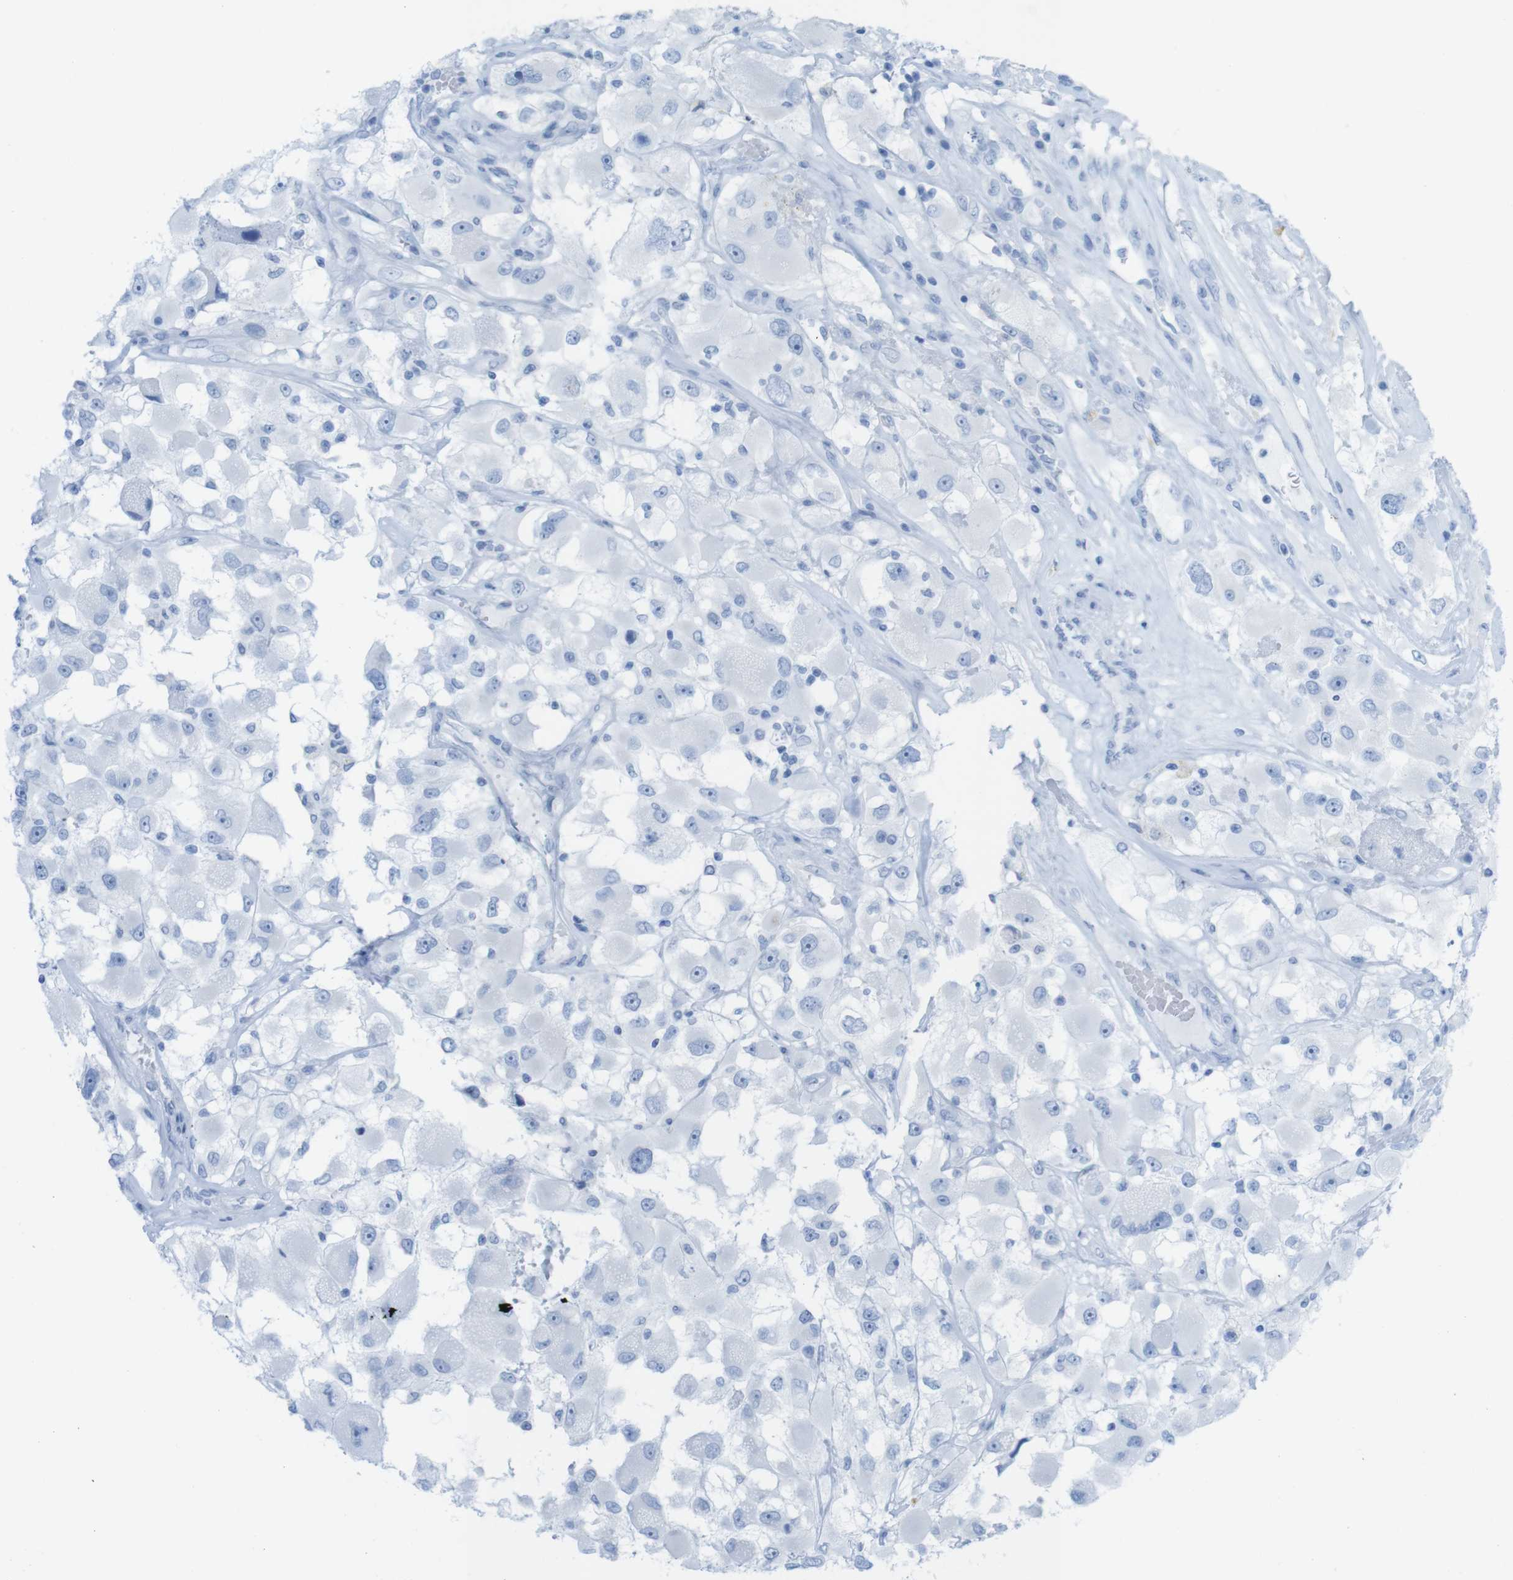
{"staining": {"intensity": "negative", "quantity": "none", "location": "none"}, "tissue": "renal cancer", "cell_type": "Tumor cells", "image_type": "cancer", "snomed": [{"axis": "morphology", "description": "Adenocarcinoma, NOS"}, {"axis": "topography", "description": "Kidney"}], "caption": "A photomicrograph of renal cancer (adenocarcinoma) stained for a protein demonstrates no brown staining in tumor cells.", "gene": "MYH7", "patient": {"sex": "female", "age": 52}}